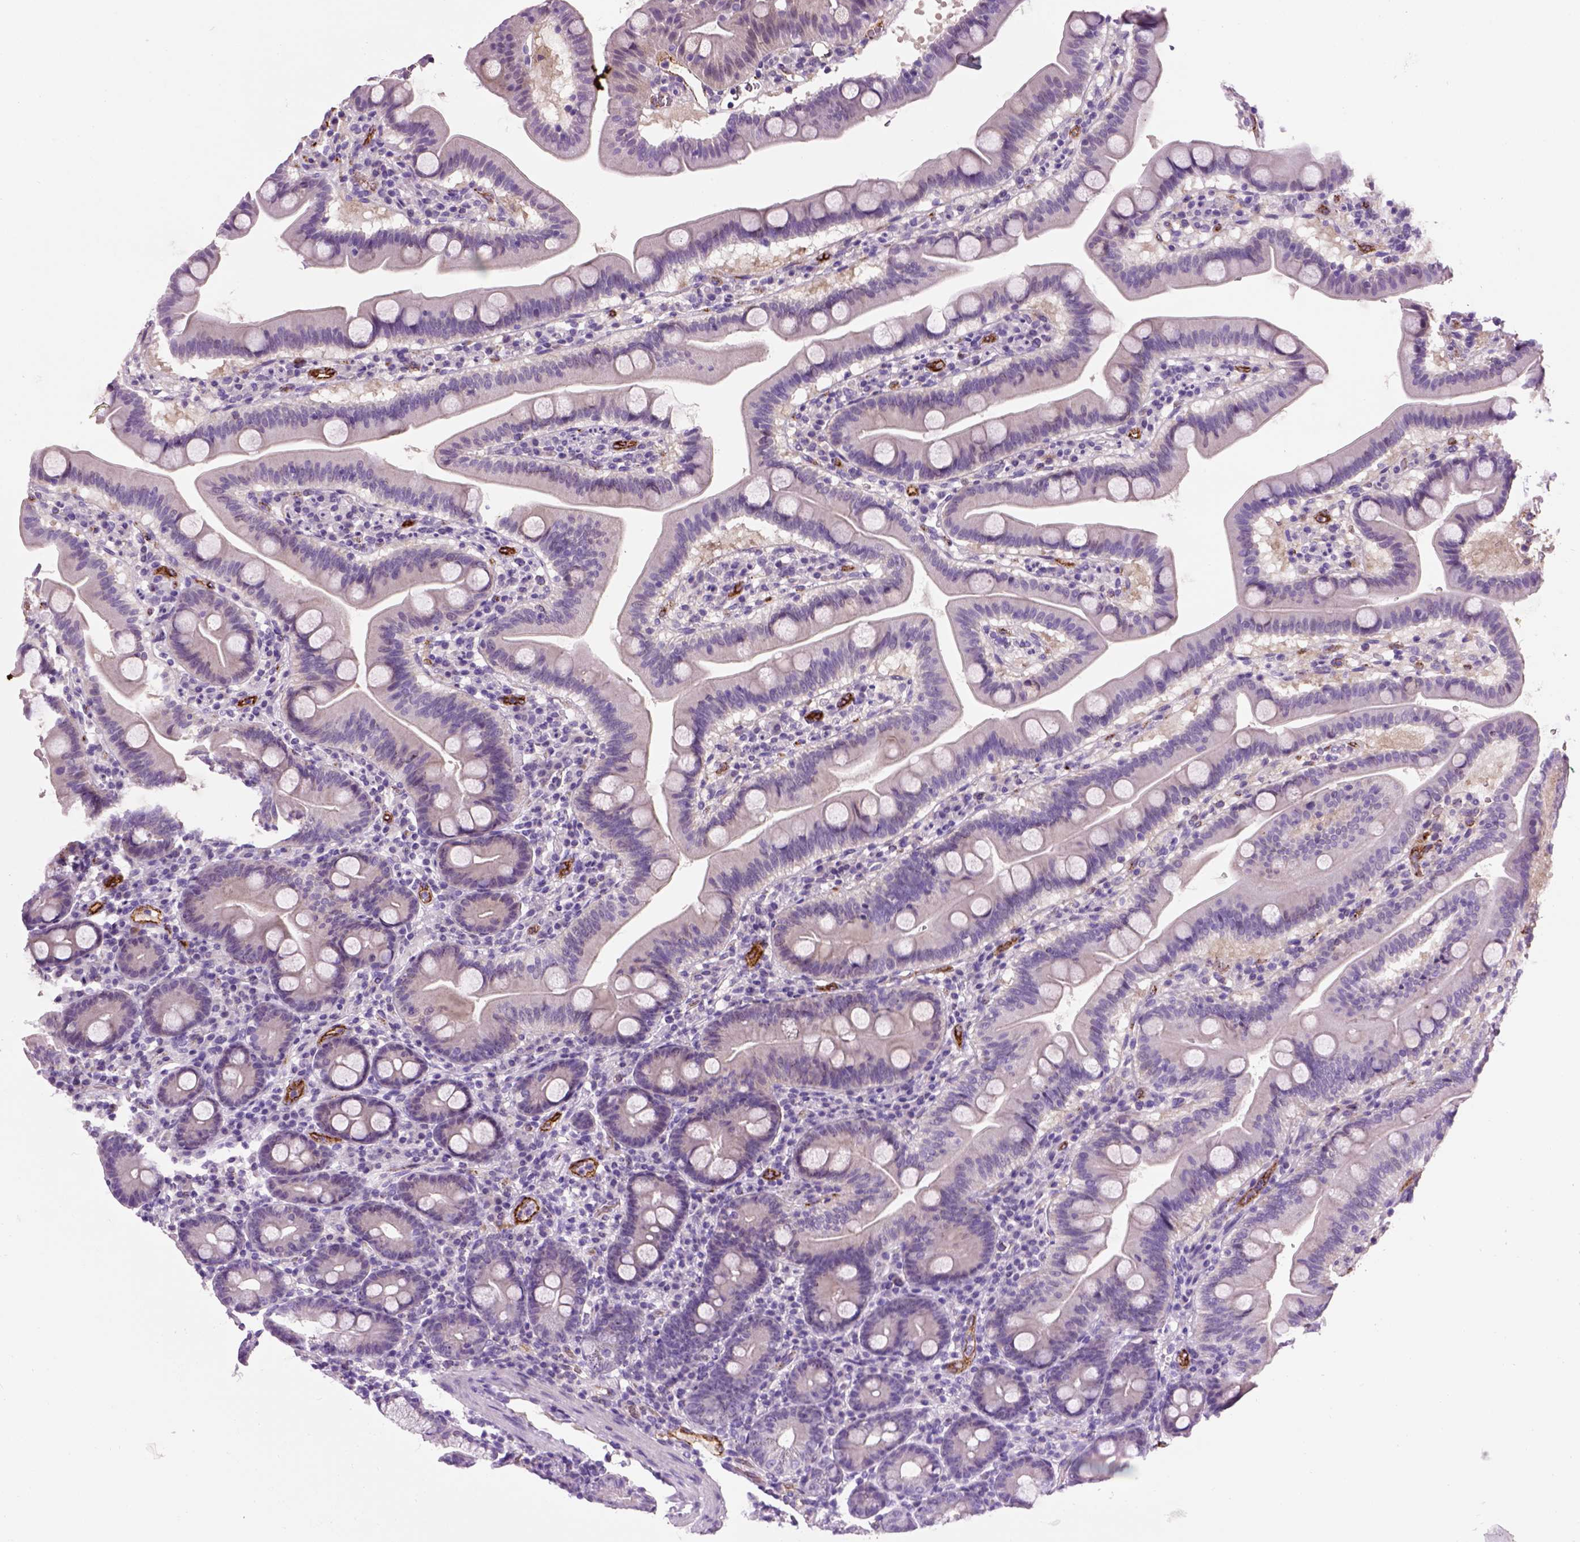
{"staining": {"intensity": "negative", "quantity": "none", "location": "none"}, "tissue": "duodenum", "cell_type": "Glandular cells", "image_type": "normal", "snomed": [{"axis": "morphology", "description": "Normal tissue, NOS"}, {"axis": "topography", "description": "Duodenum"}], "caption": "Benign duodenum was stained to show a protein in brown. There is no significant expression in glandular cells. (Stains: DAB IHC with hematoxylin counter stain, Microscopy: brightfield microscopy at high magnification).", "gene": "VWF", "patient": {"sex": "male", "age": 59}}